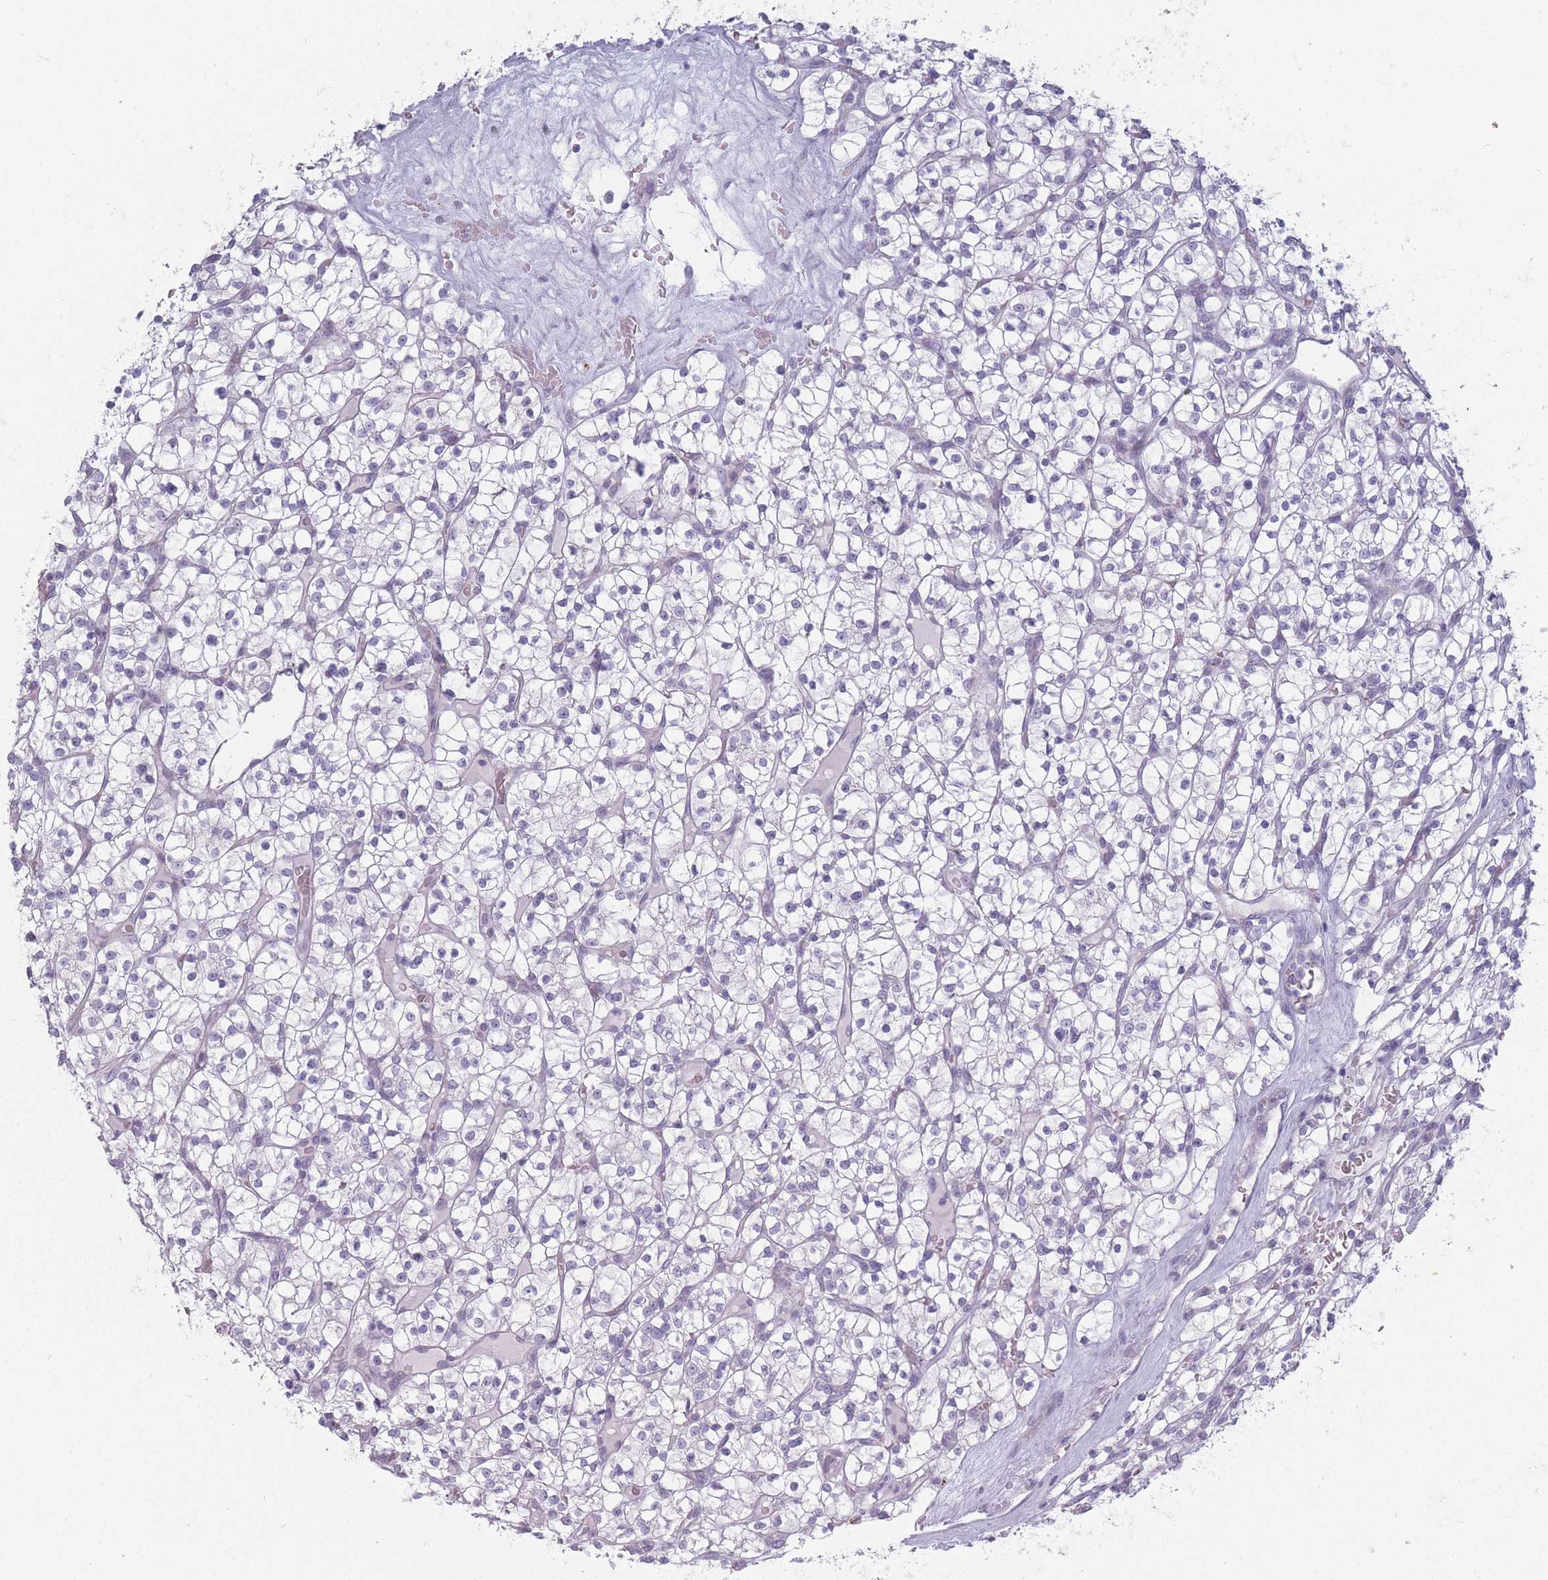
{"staining": {"intensity": "negative", "quantity": "none", "location": "none"}, "tissue": "renal cancer", "cell_type": "Tumor cells", "image_type": "cancer", "snomed": [{"axis": "morphology", "description": "Adenocarcinoma, NOS"}, {"axis": "topography", "description": "Kidney"}], "caption": "The IHC histopathology image has no significant staining in tumor cells of renal cancer tissue. The staining is performed using DAB (3,3'-diaminobenzidine) brown chromogen with nuclei counter-stained in using hematoxylin.", "gene": "ROS1", "patient": {"sex": "female", "age": 64}}